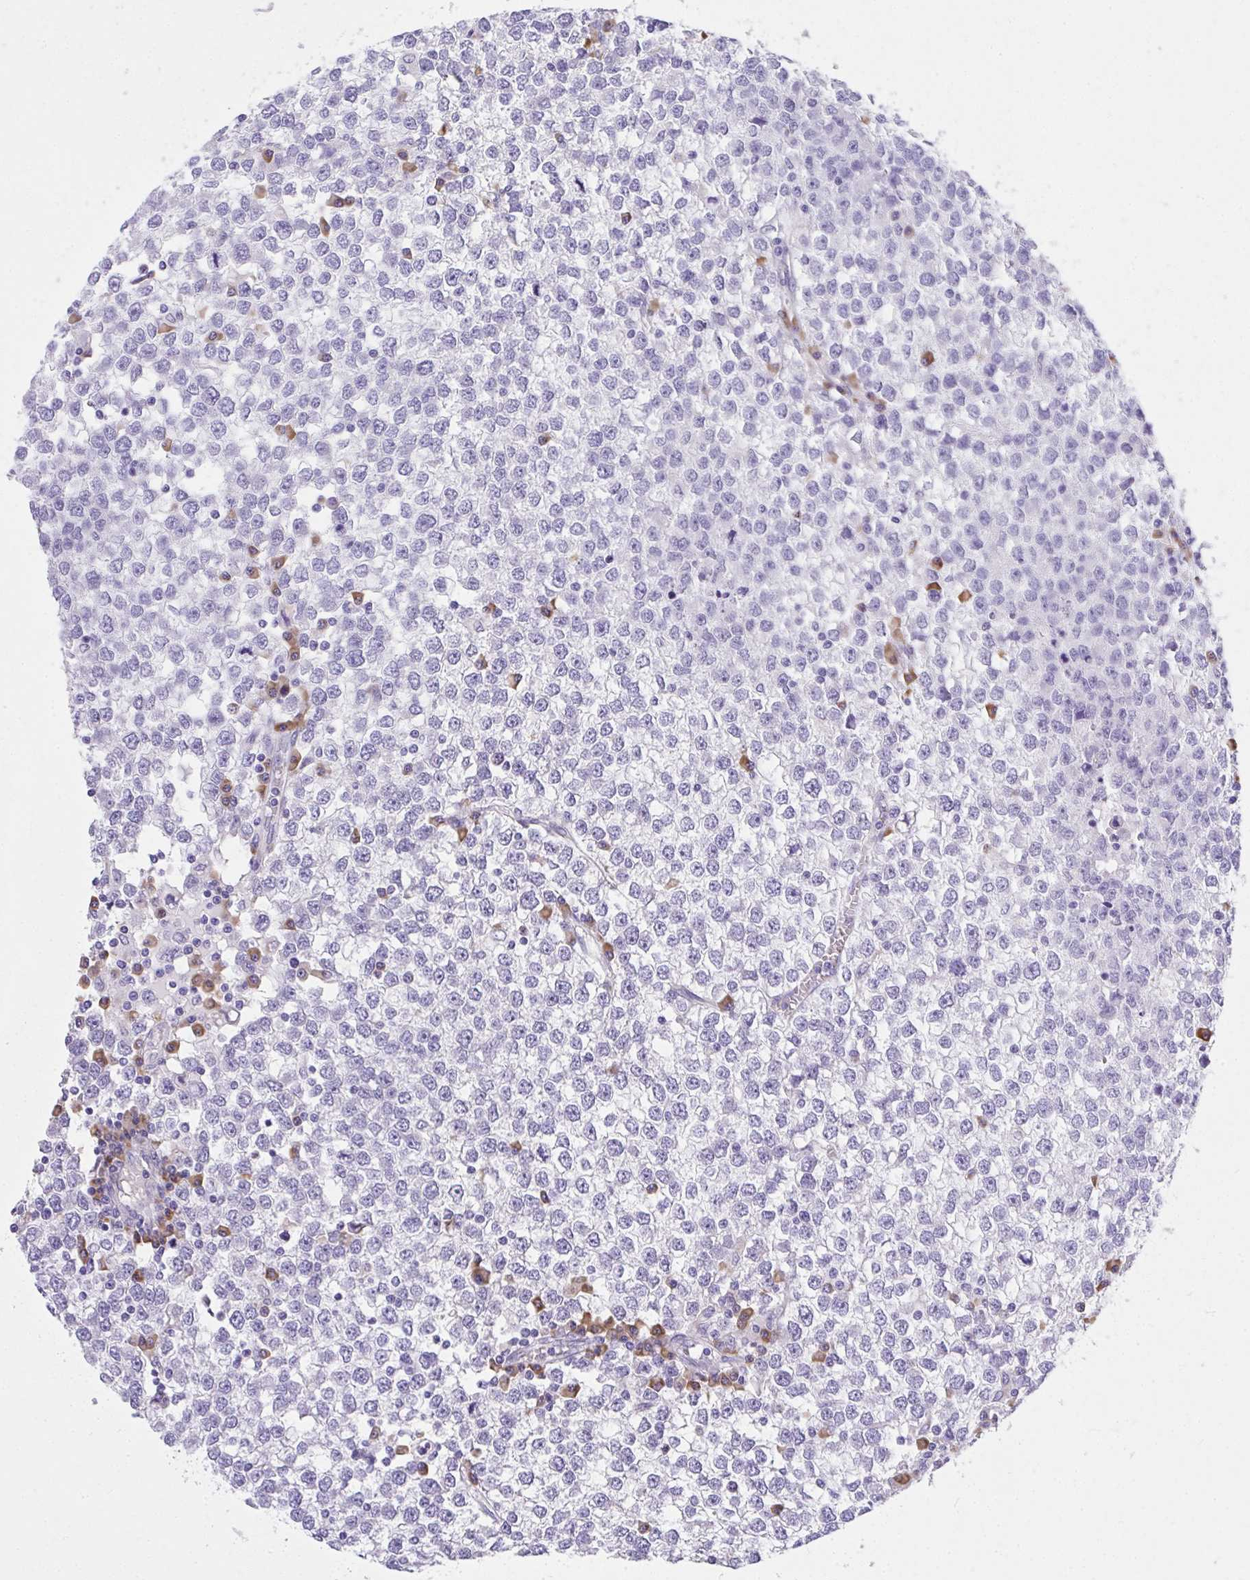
{"staining": {"intensity": "negative", "quantity": "none", "location": "none"}, "tissue": "testis cancer", "cell_type": "Tumor cells", "image_type": "cancer", "snomed": [{"axis": "morphology", "description": "Seminoma, NOS"}, {"axis": "topography", "description": "Testis"}], "caption": "Histopathology image shows no significant protein staining in tumor cells of testis cancer.", "gene": "ADRA2C", "patient": {"sex": "male", "age": 65}}